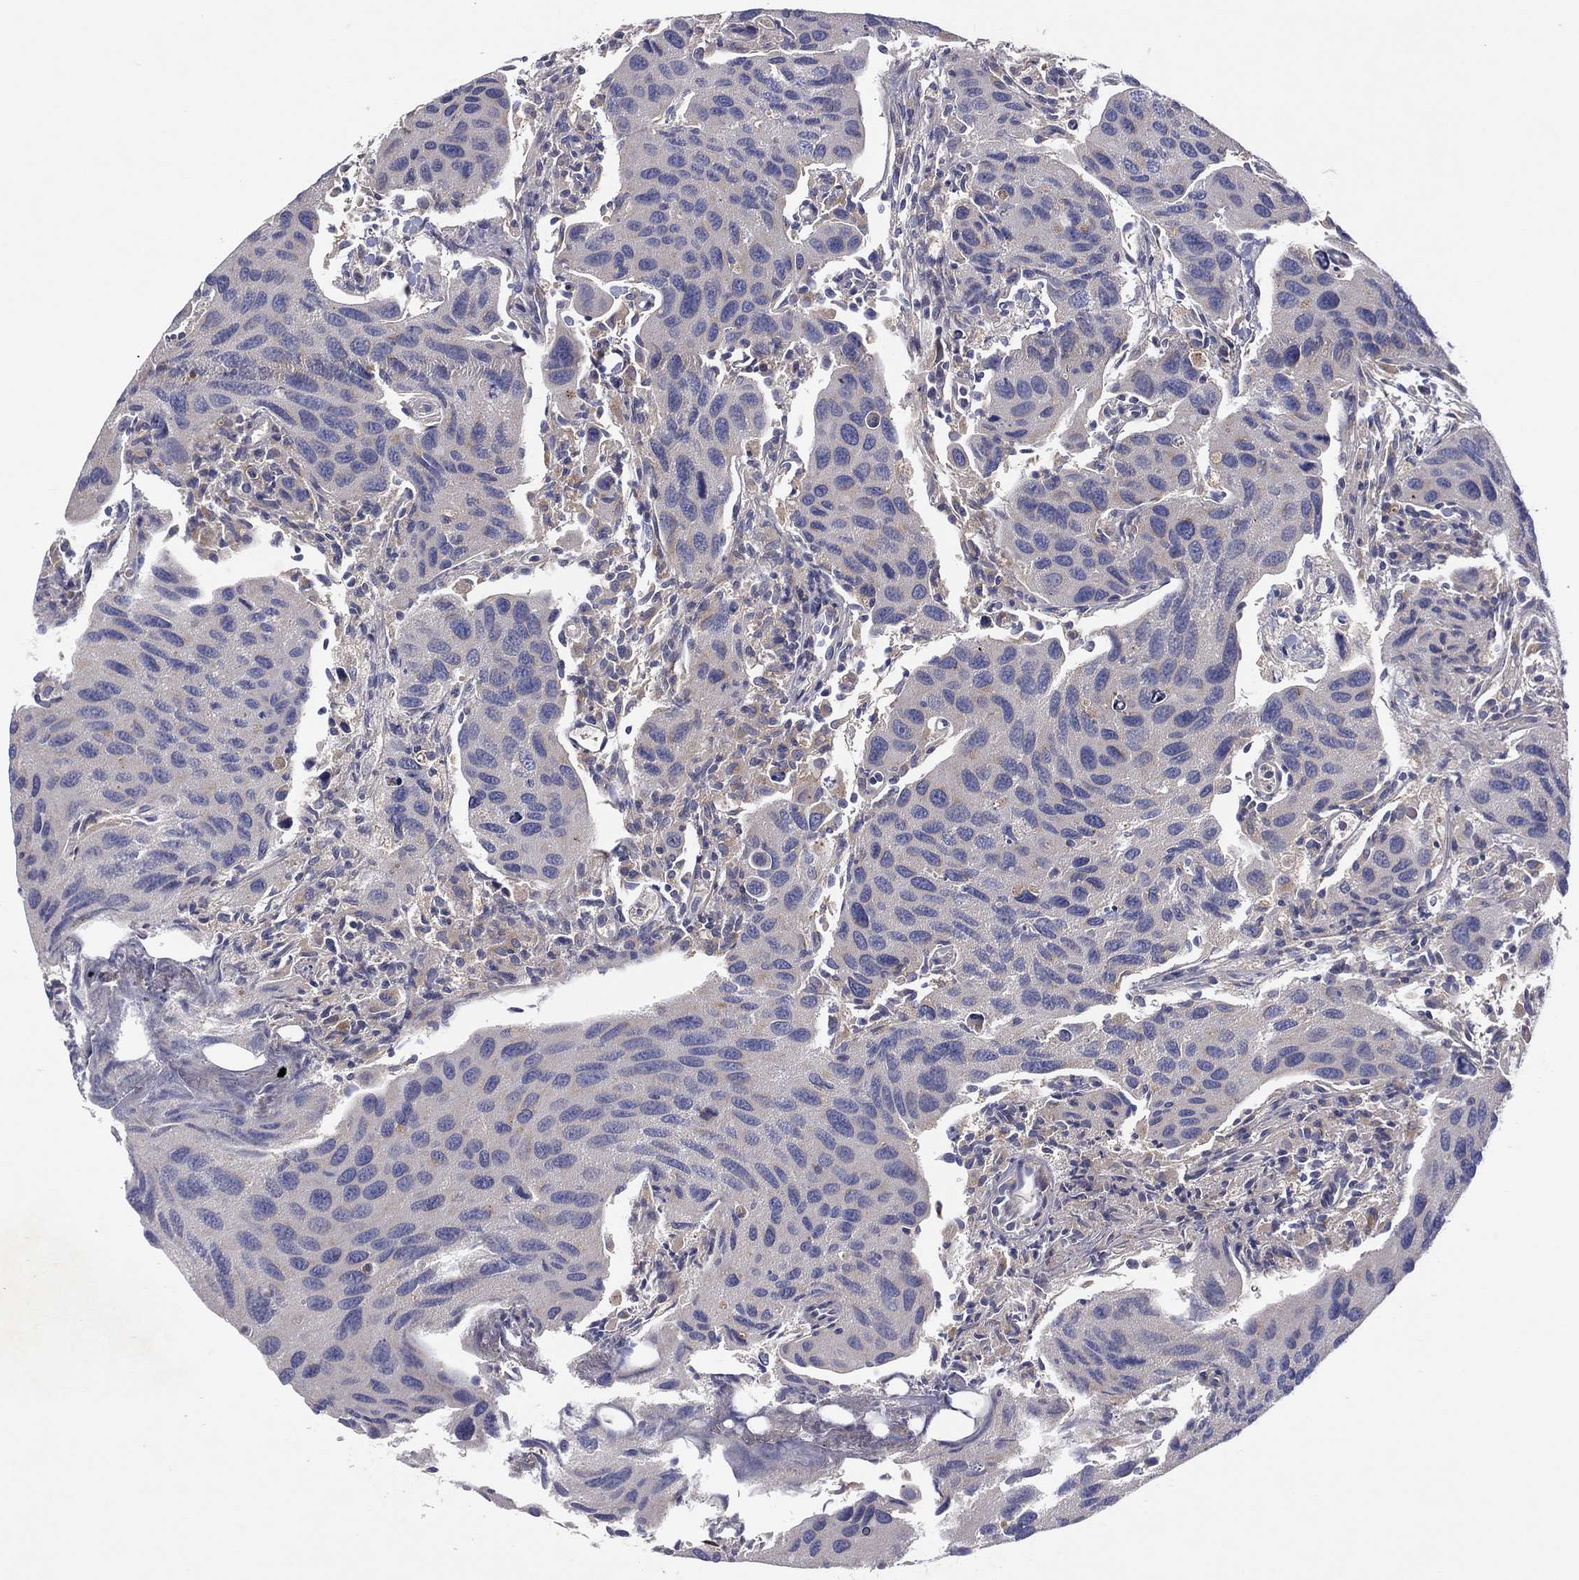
{"staining": {"intensity": "weak", "quantity": "25%-75%", "location": "cytoplasmic/membranous"}, "tissue": "urothelial cancer", "cell_type": "Tumor cells", "image_type": "cancer", "snomed": [{"axis": "morphology", "description": "Urothelial carcinoma, High grade"}, {"axis": "topography", "description": "Urinary bladder"}], "caption": "Immunohistochemistry histopathology image of neoplastic tissue: urothelial carcinoma (high-grade) stained using immunohistochemistry (IHC) reveals low levels of weak protein expression localized specifically in the cytoplasmic/membranous of tumor cells, appearing as a cytoplasmic/membranous brown color.", "gene": "STARD3", "patient": {"sex": "male", "age": 79}}